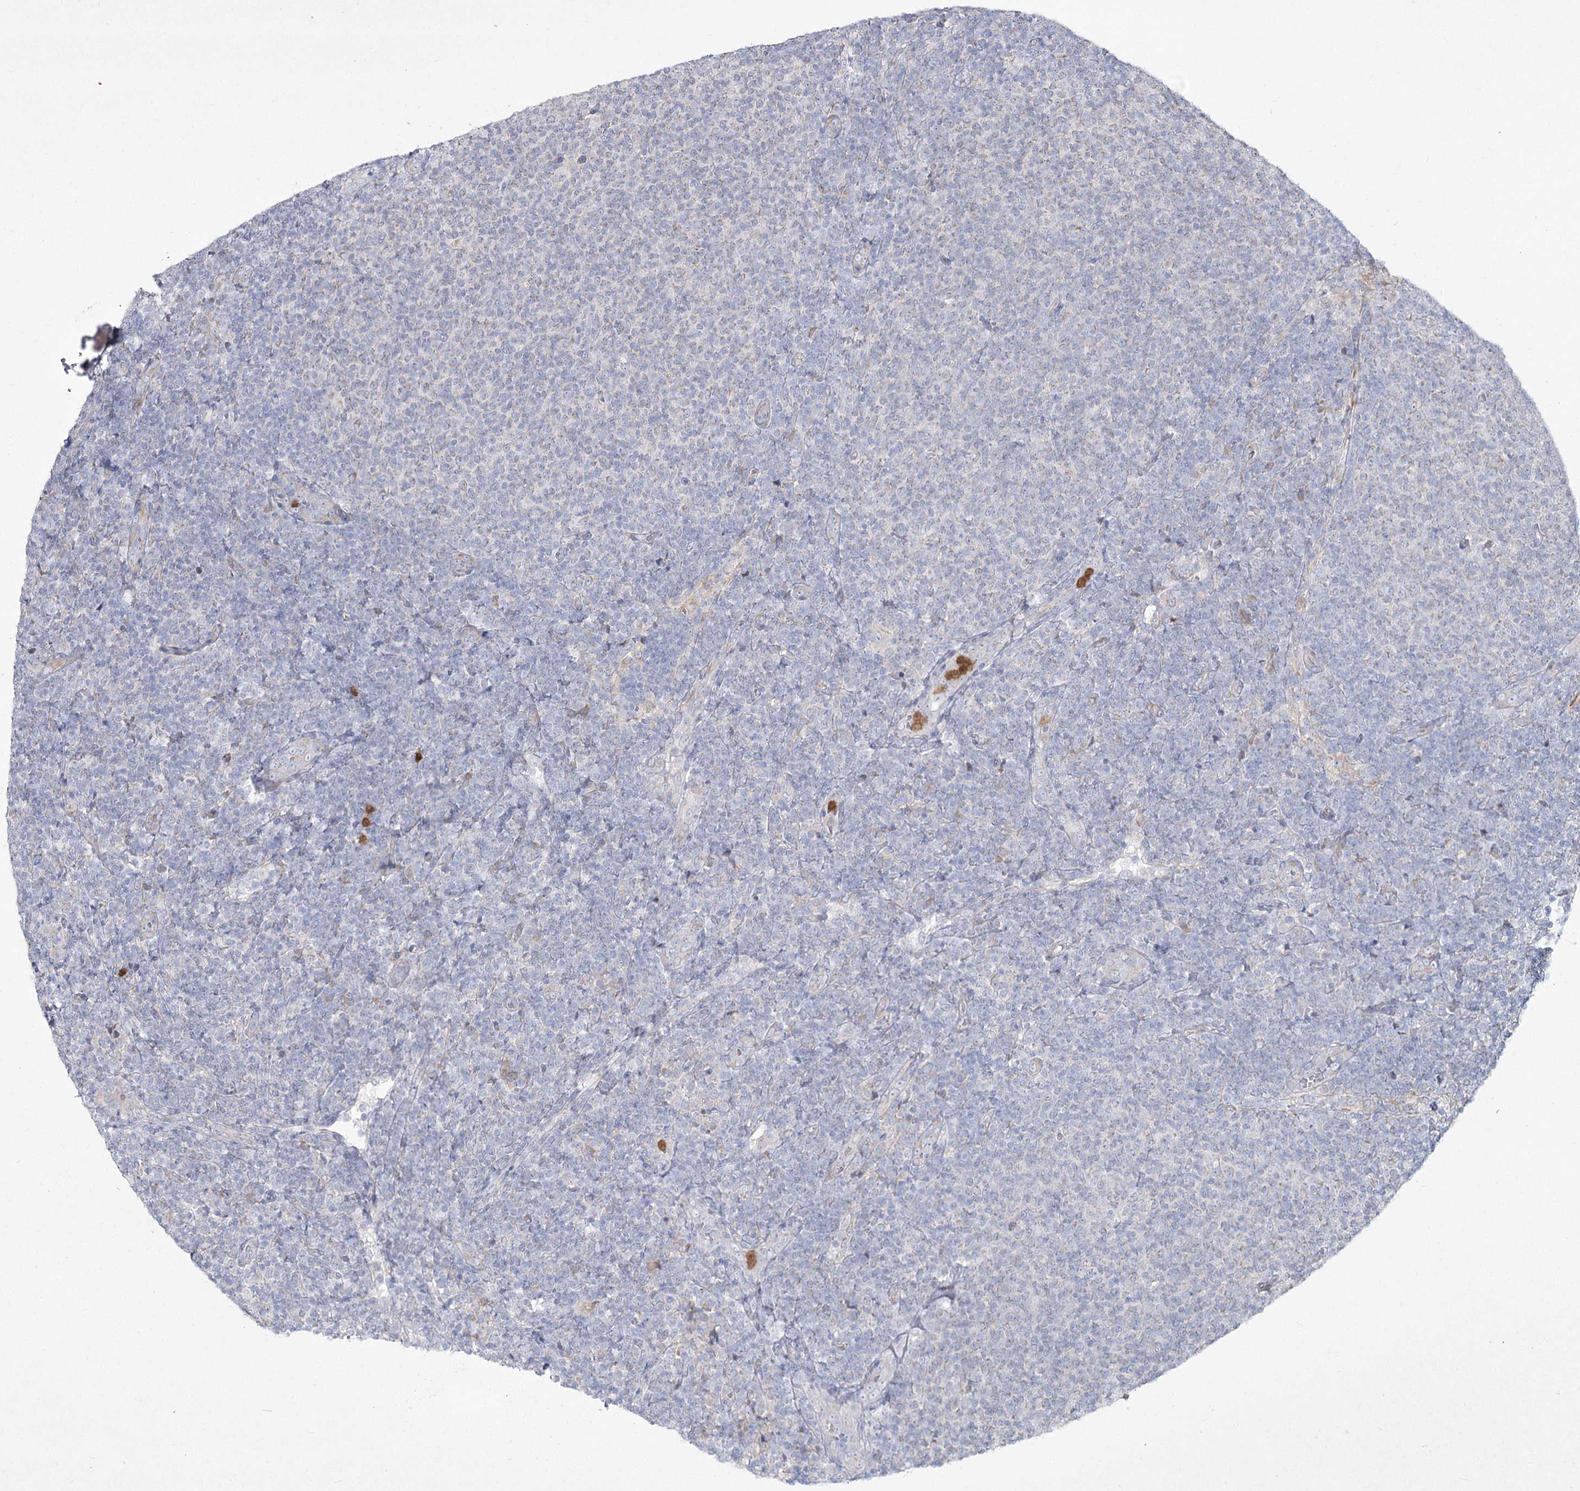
{"staining": {"intensity": "negative", "quantity": "none", "location": "none"}, "tissue": "lymphoma", "cell_type": "Tumor cells", "image_type": "cancer", "snomed": [{"axis": "morphology", "description": "Malignant lymphoma, non-Hodgkin's type, Low grade"}, {"axis": "topography", "description": "Lymph node"}], "caption": "This is a image of immunohistochemistry (IHC) staining of malignant lymphoma, non-Hodgkin's type (low-grade), which shows no expression in tumor cells. Nuclei are stained in blue.", "gene": "NIPAL4", "patient": {"sex": "male", "age": 66}}